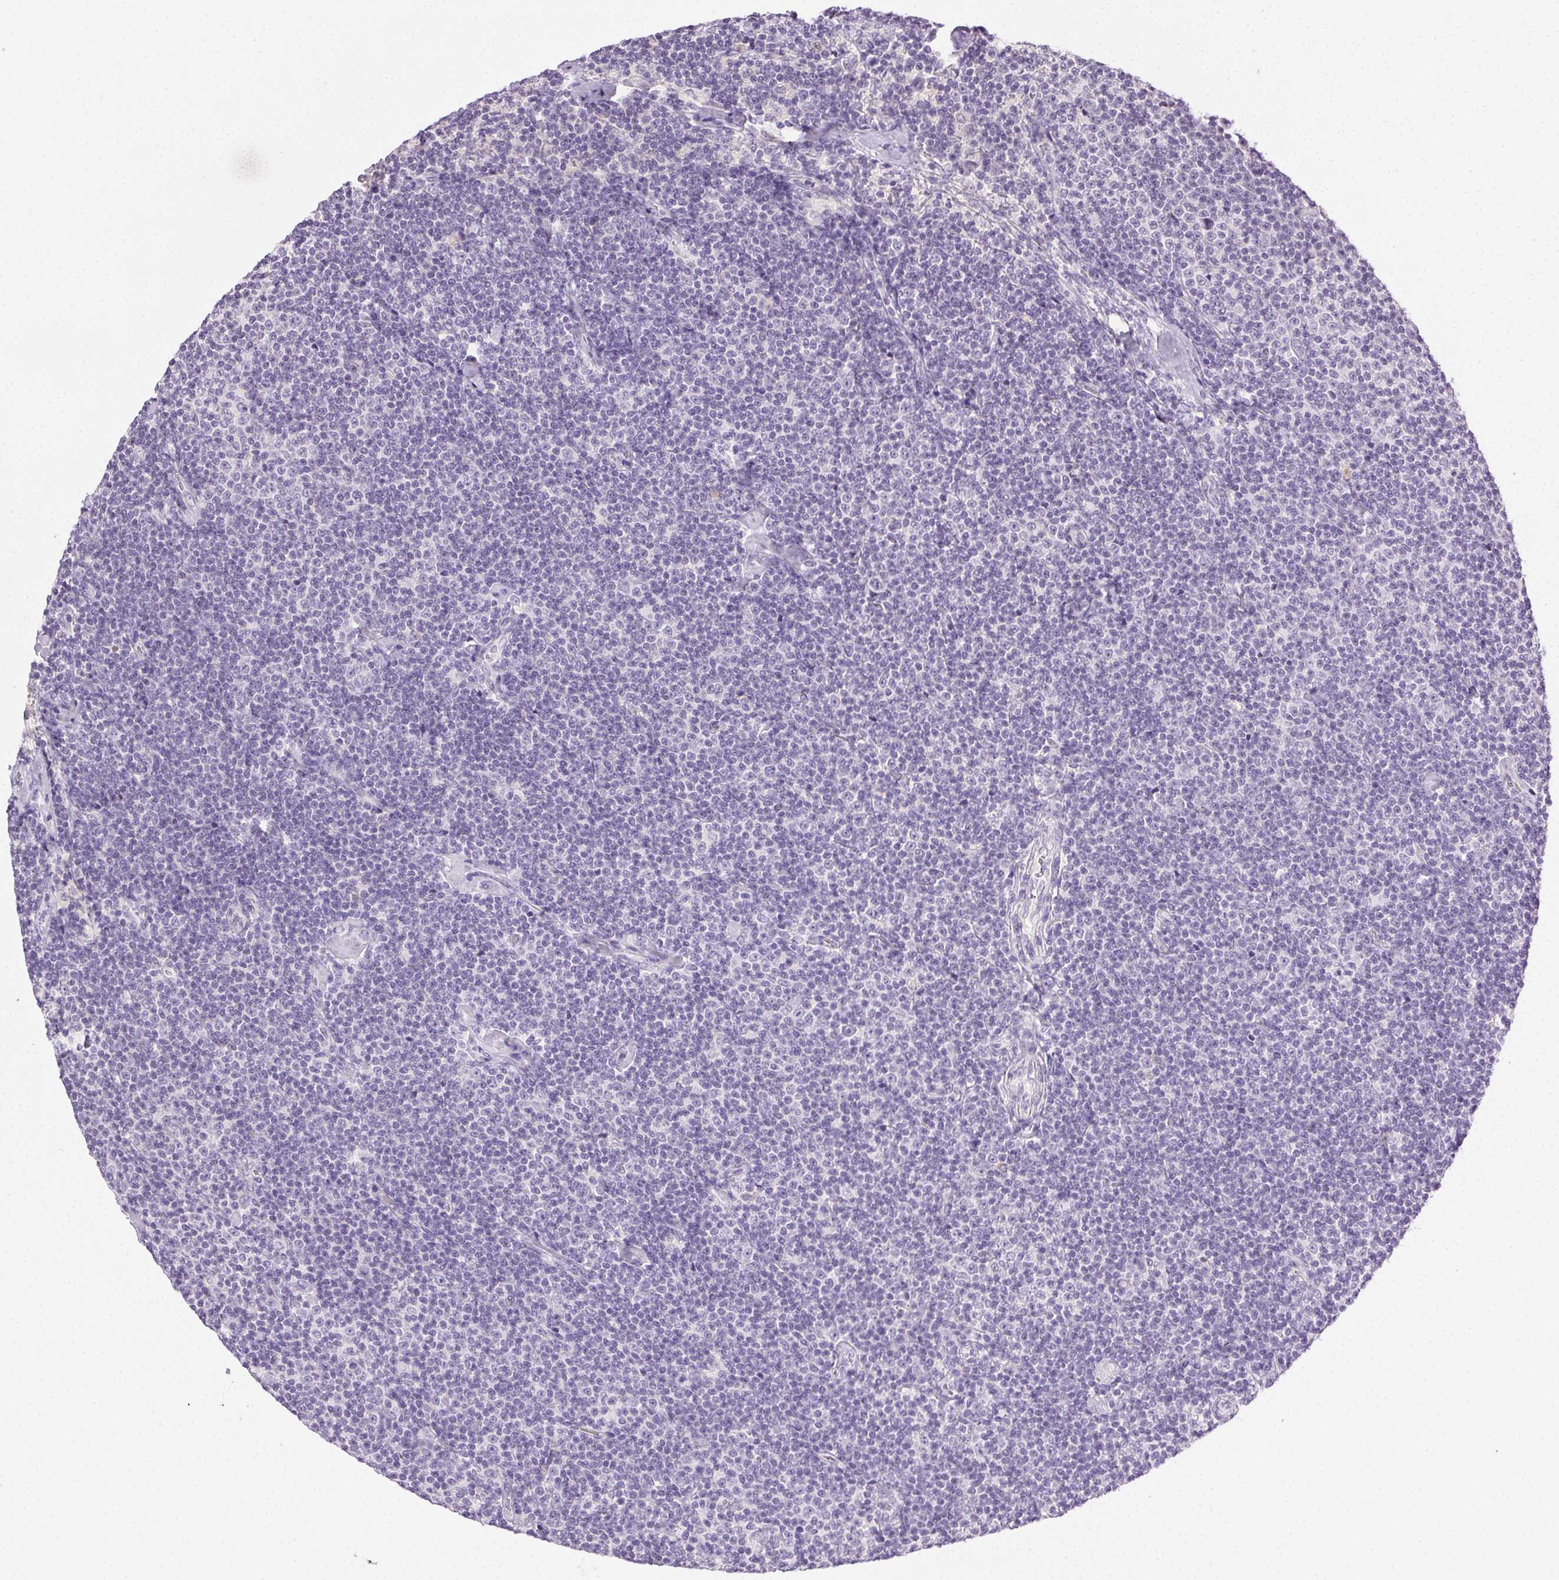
{"staining": {"intensity": "negative", "quantity": "none", "location": "none"}, "tissue": "lymphoma", "cell_type": "Tumor cells", "image_type": "cancer", "snomed": [{"axis": "morphology", "description": "Malignant lymphoma, non-Hodgkin's type, Low grade"}, {"axis": "topography", "description": "Lymph node"}], "caption": "A micrograph of human malignant lymphoma, non-Hodgkin's type (low-grade) is negative for staining in tumor cells.", "gene": "BPIFB2", "patient": {"sex": "male", "age": 81}}